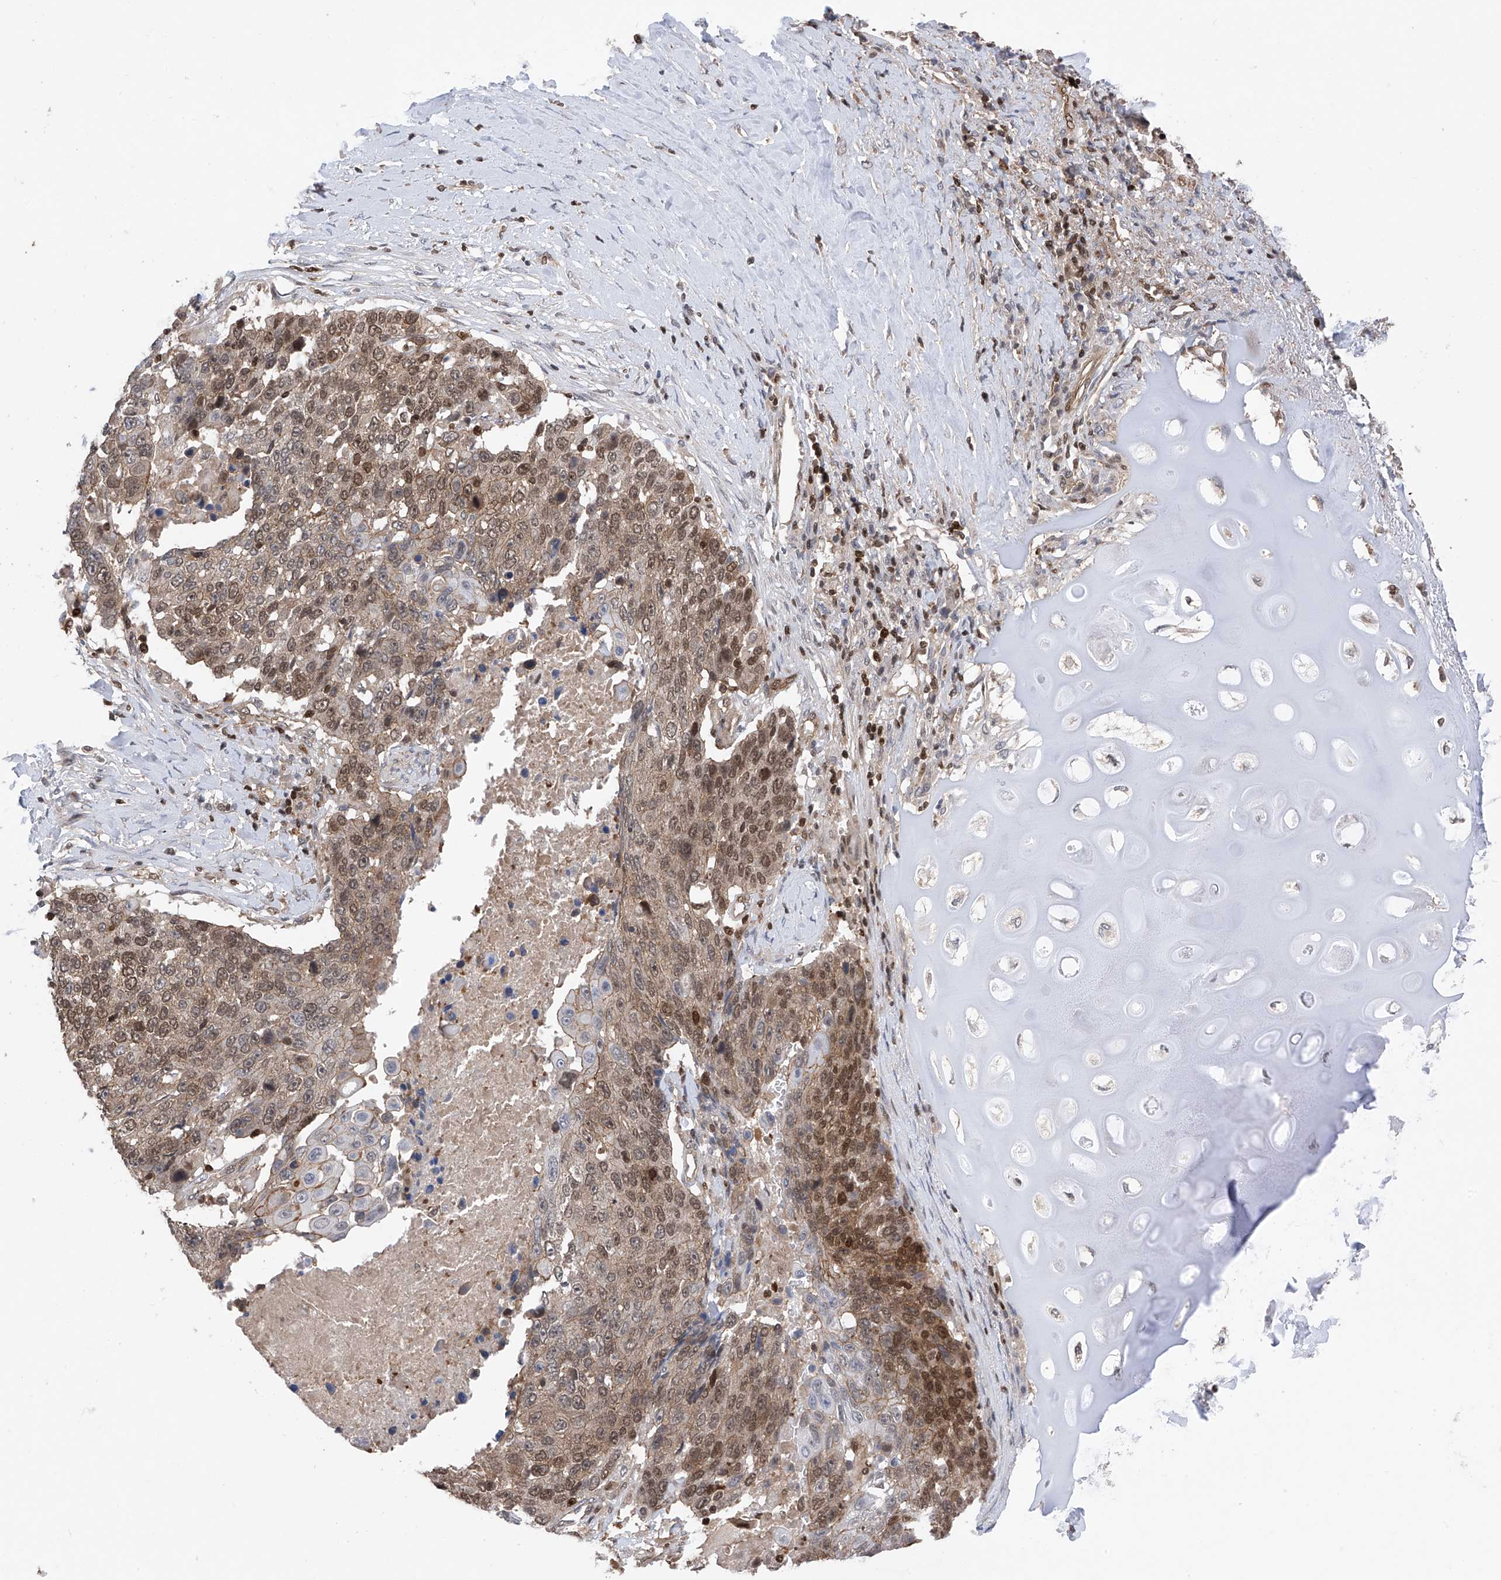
{"staining": {"intensity": "moderate", "quantity": "25%-75%", "location": "cytoplasmic/membranous,nuclear"}, "tissue": "lung cancer", "cell_type": "Tumor cells", "image_type": "cancer", "snomed": [{"axis": "morphology", "description": "Squamous cell carcinoma, NOS"}, {"axis": "topography", "description": "Lung"}], "caption": "Tumor cells demonstrate medium levels of moderate cytoplasmic/membranous and nuclear expression in approximately 25%-75% of cells in squamous cell carcinoma (lung).", "gene": "DNAJC9", "patient": {"sex": "male", "age": 66}}